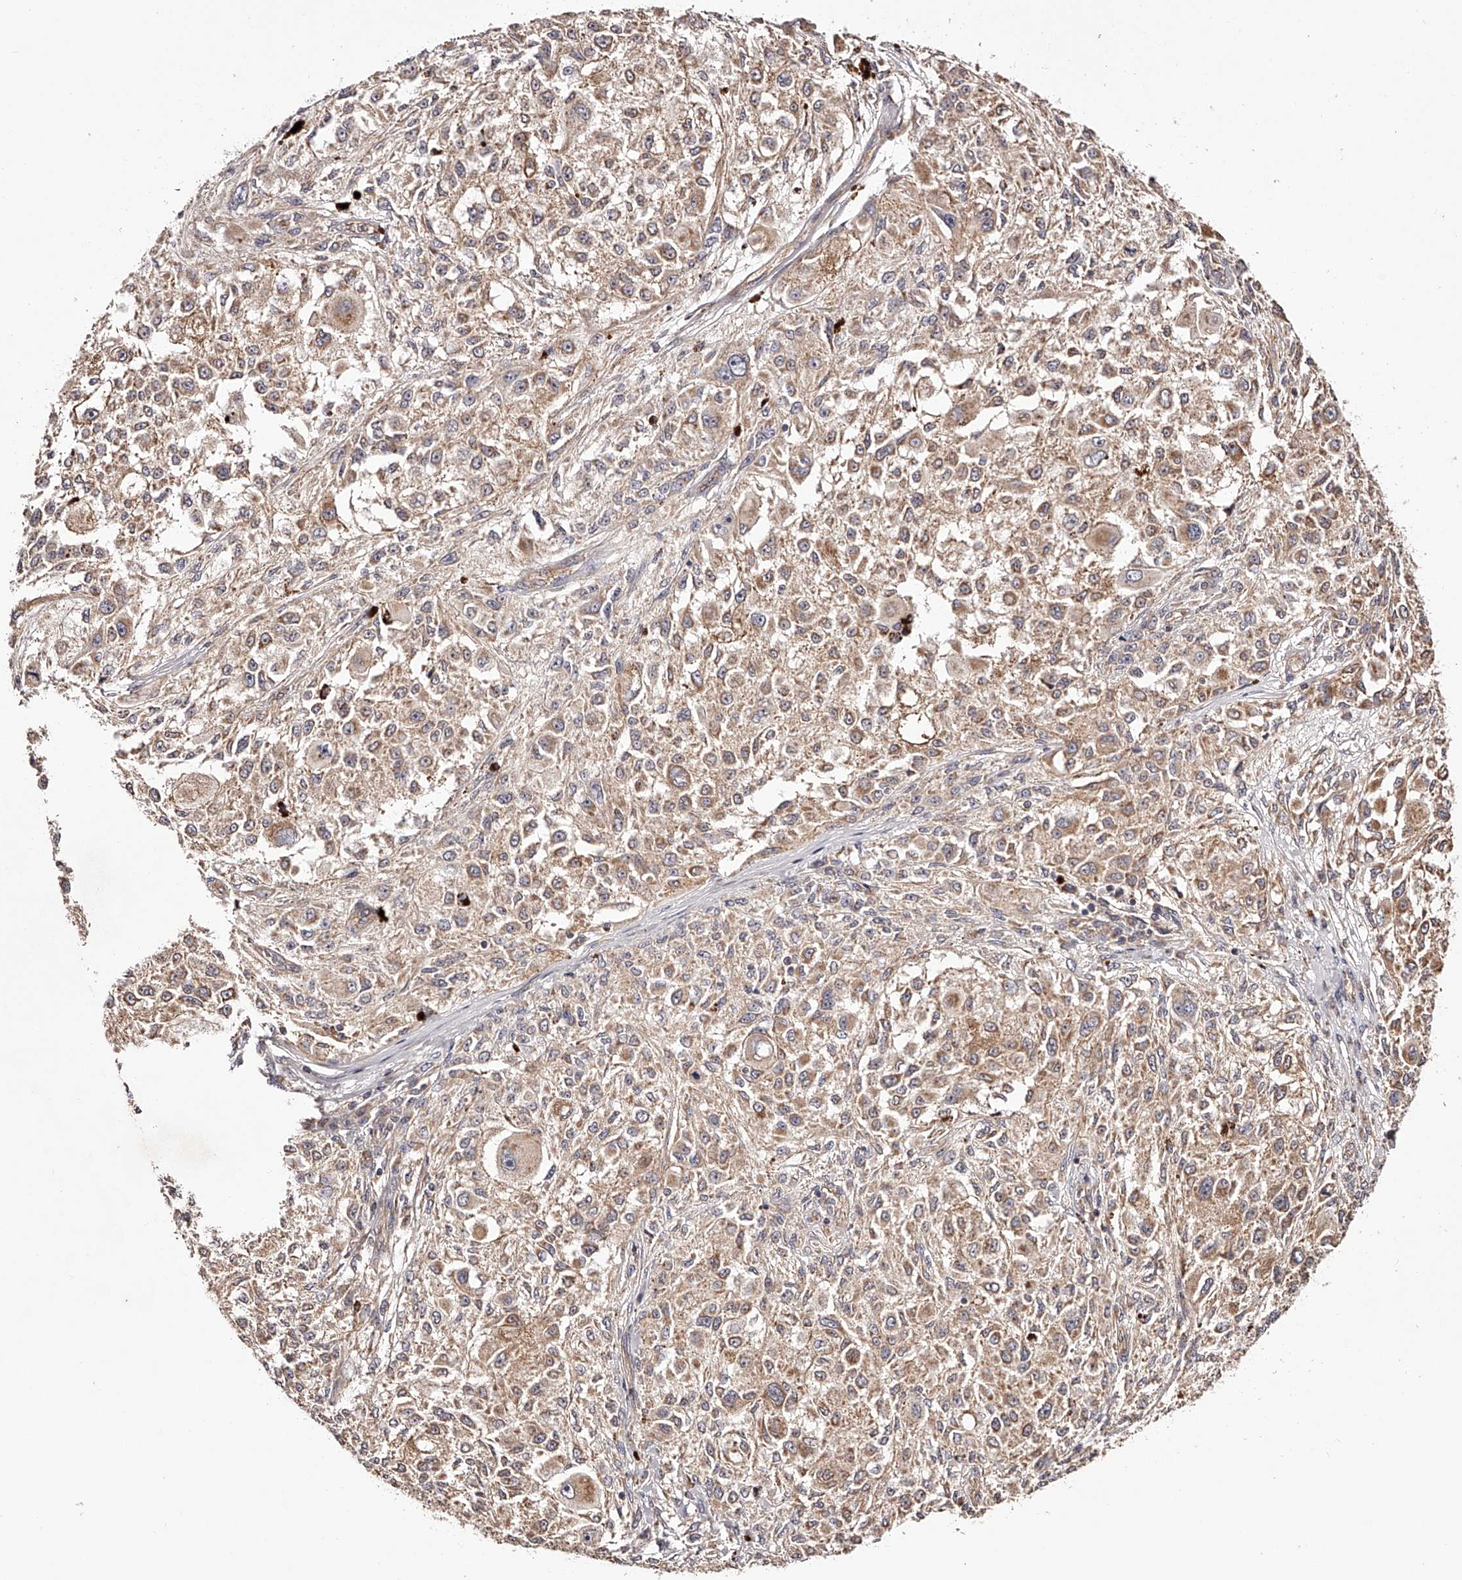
{"staining": {"intensity": "moderate", "quantity": ">75%", "location": "cytoplasmic/membranous"}, "tissue": "melanoma", "cell_type": "Tumor cells", "image_type": "cancer", "snomed": [{"axis": "morphology", "description": "Necrosis, NOS"}, {"axis": "morphology", "description": "Malignant melanoma, NOS"}, {"axis": "topography", "description": "Skin"}], "caption": "Immunohistochemical staining of human melanoma reveals moderate cytoplasmic/membranous protein positivity in about >75% of tumor cells.", "gene": "USP21", "patient": {"sex": "female", "age": 87}}